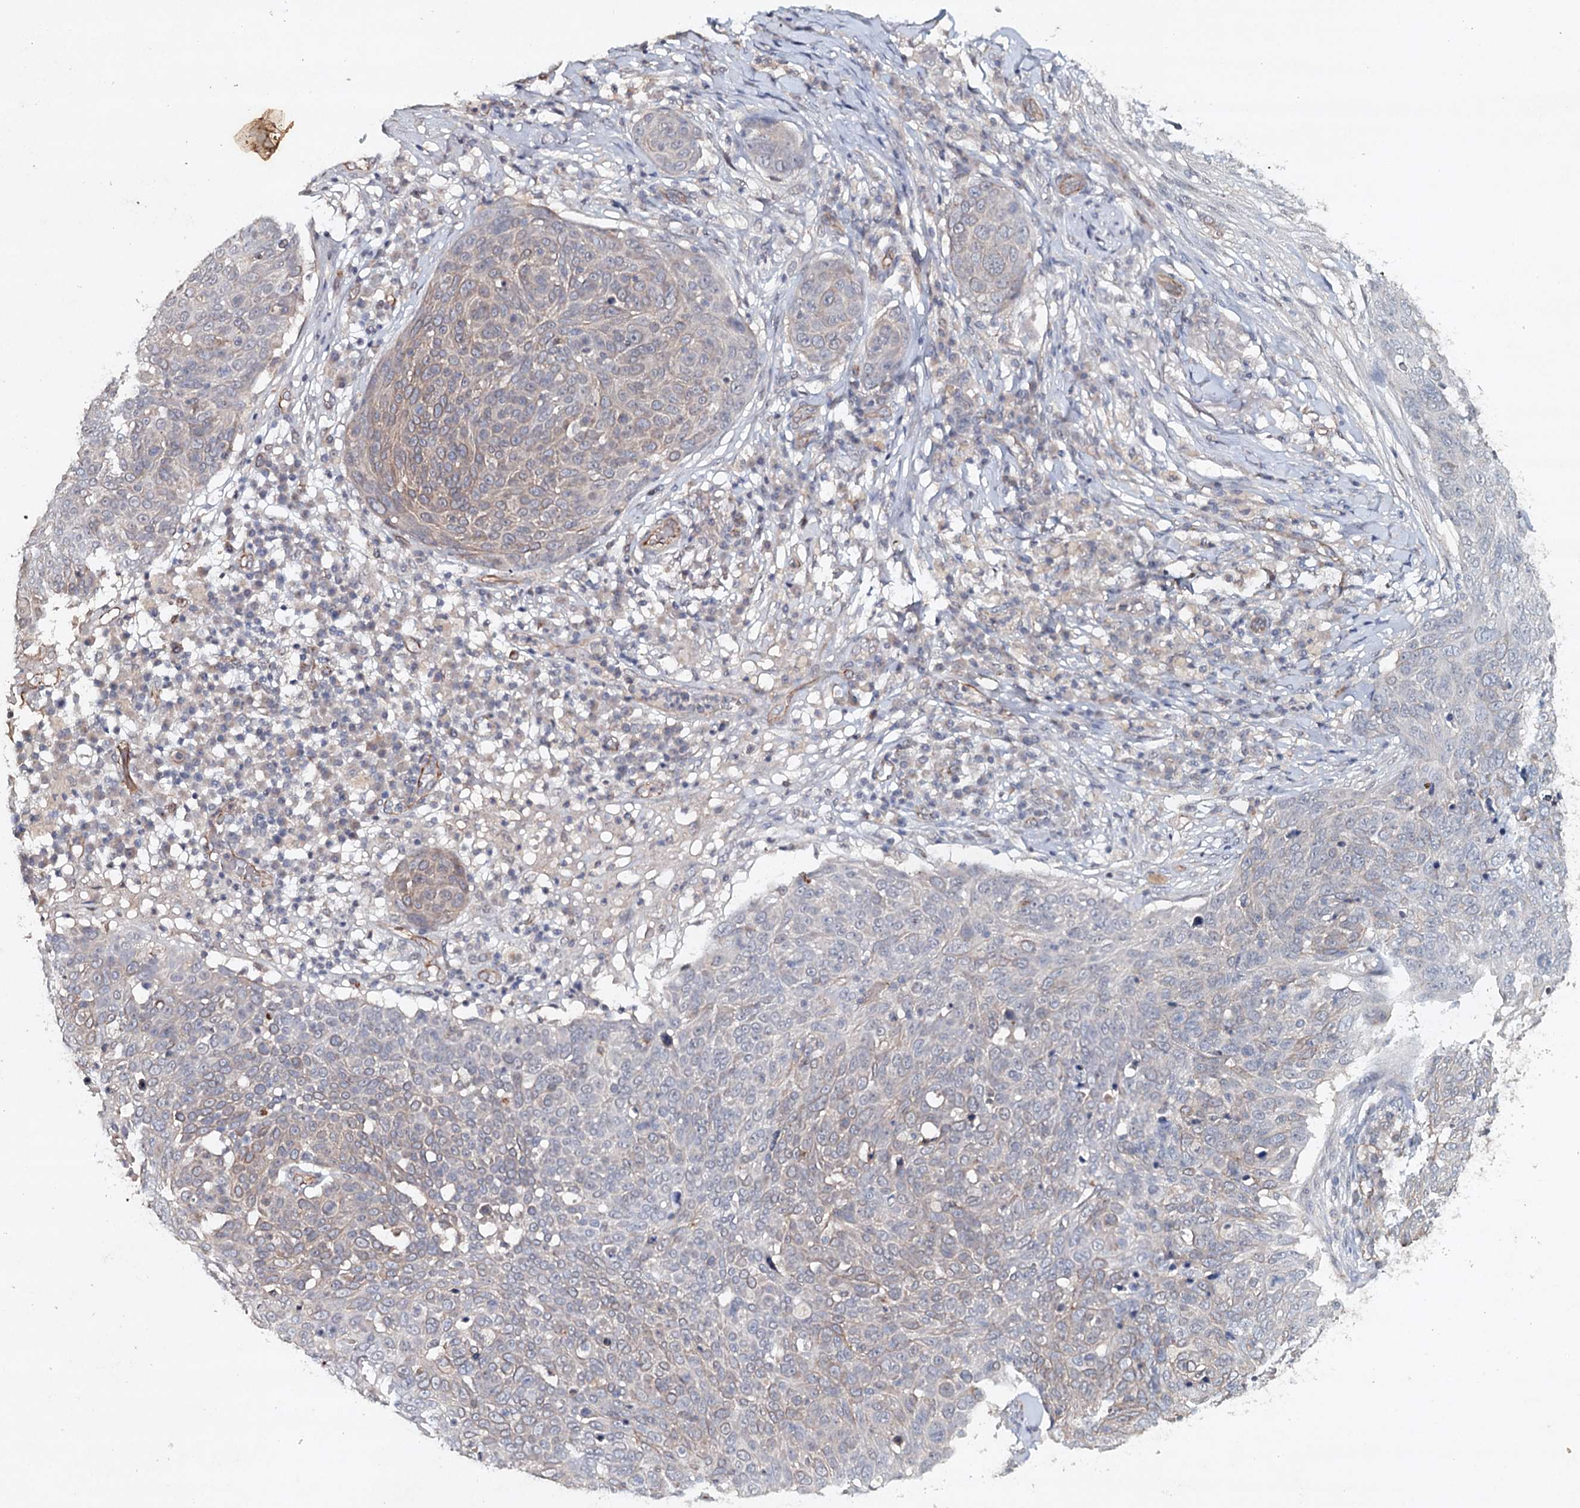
{"staining": {"intensity": "weak", "quantity": "<25%", "location": "cytoplasmic/membranous"}, "tissue": "skin cancer", "cell_type": "Tumor cells", "image_type": "cancer", "snomed": [{"axis": "morphology", "description": "Squamous cell carcinoma in situ, NOS"}, {"axis": "morphology", "description": "Squamous cell carcinoma, NOS"}, {"axis": "topography", "description": "Skin"}], "caption": "This is an immunohistochemistry photomicrograph of human skin squamous cell carcinoma. There is no staining in tumor cells.", "gene": "SYNPO", "patient": {"sex": "male", "age": 93}}